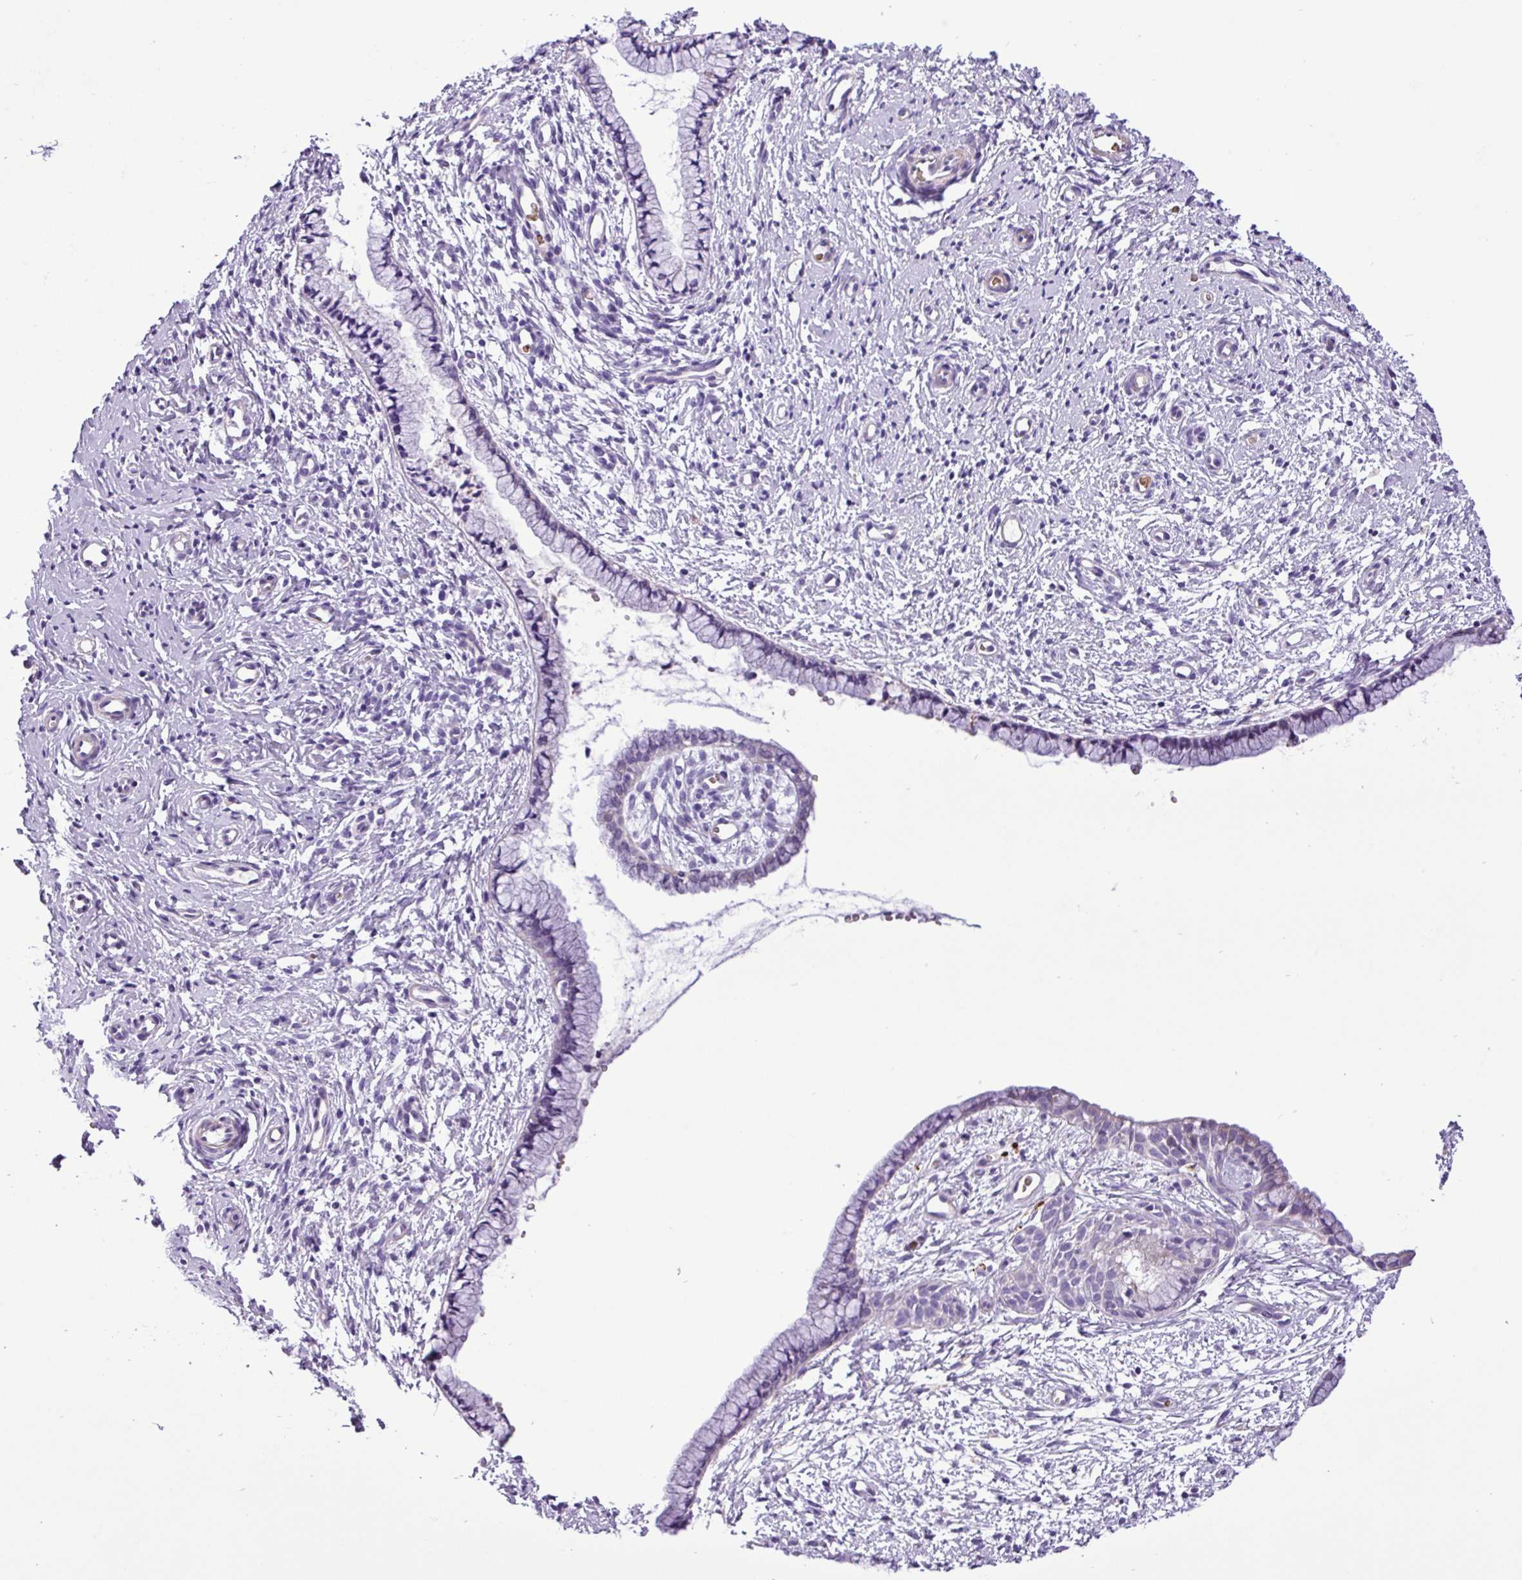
{"staining": {"intensity": "negative", "quantity": "none", "location": "none"}, "tissue": "cervix", "cell_type": "Glandular cells", "image_type": "normal", "snomed": [{"axis": "morphology", "description": "Normal tissue, NOS"}, {"axis": "topography", "description": "Cervix"}], "caption": "The photomicrograph reveals no staining of glandular cells in benign cervix. (Stains: DAB (3,3'-diaminobenzidine) IHC with hematoxylin counter stain, Microscopy: brightfield microscopy at high magnification).", "gene": "C11orf91", "patient": {"sex": "female", "age": 57}}